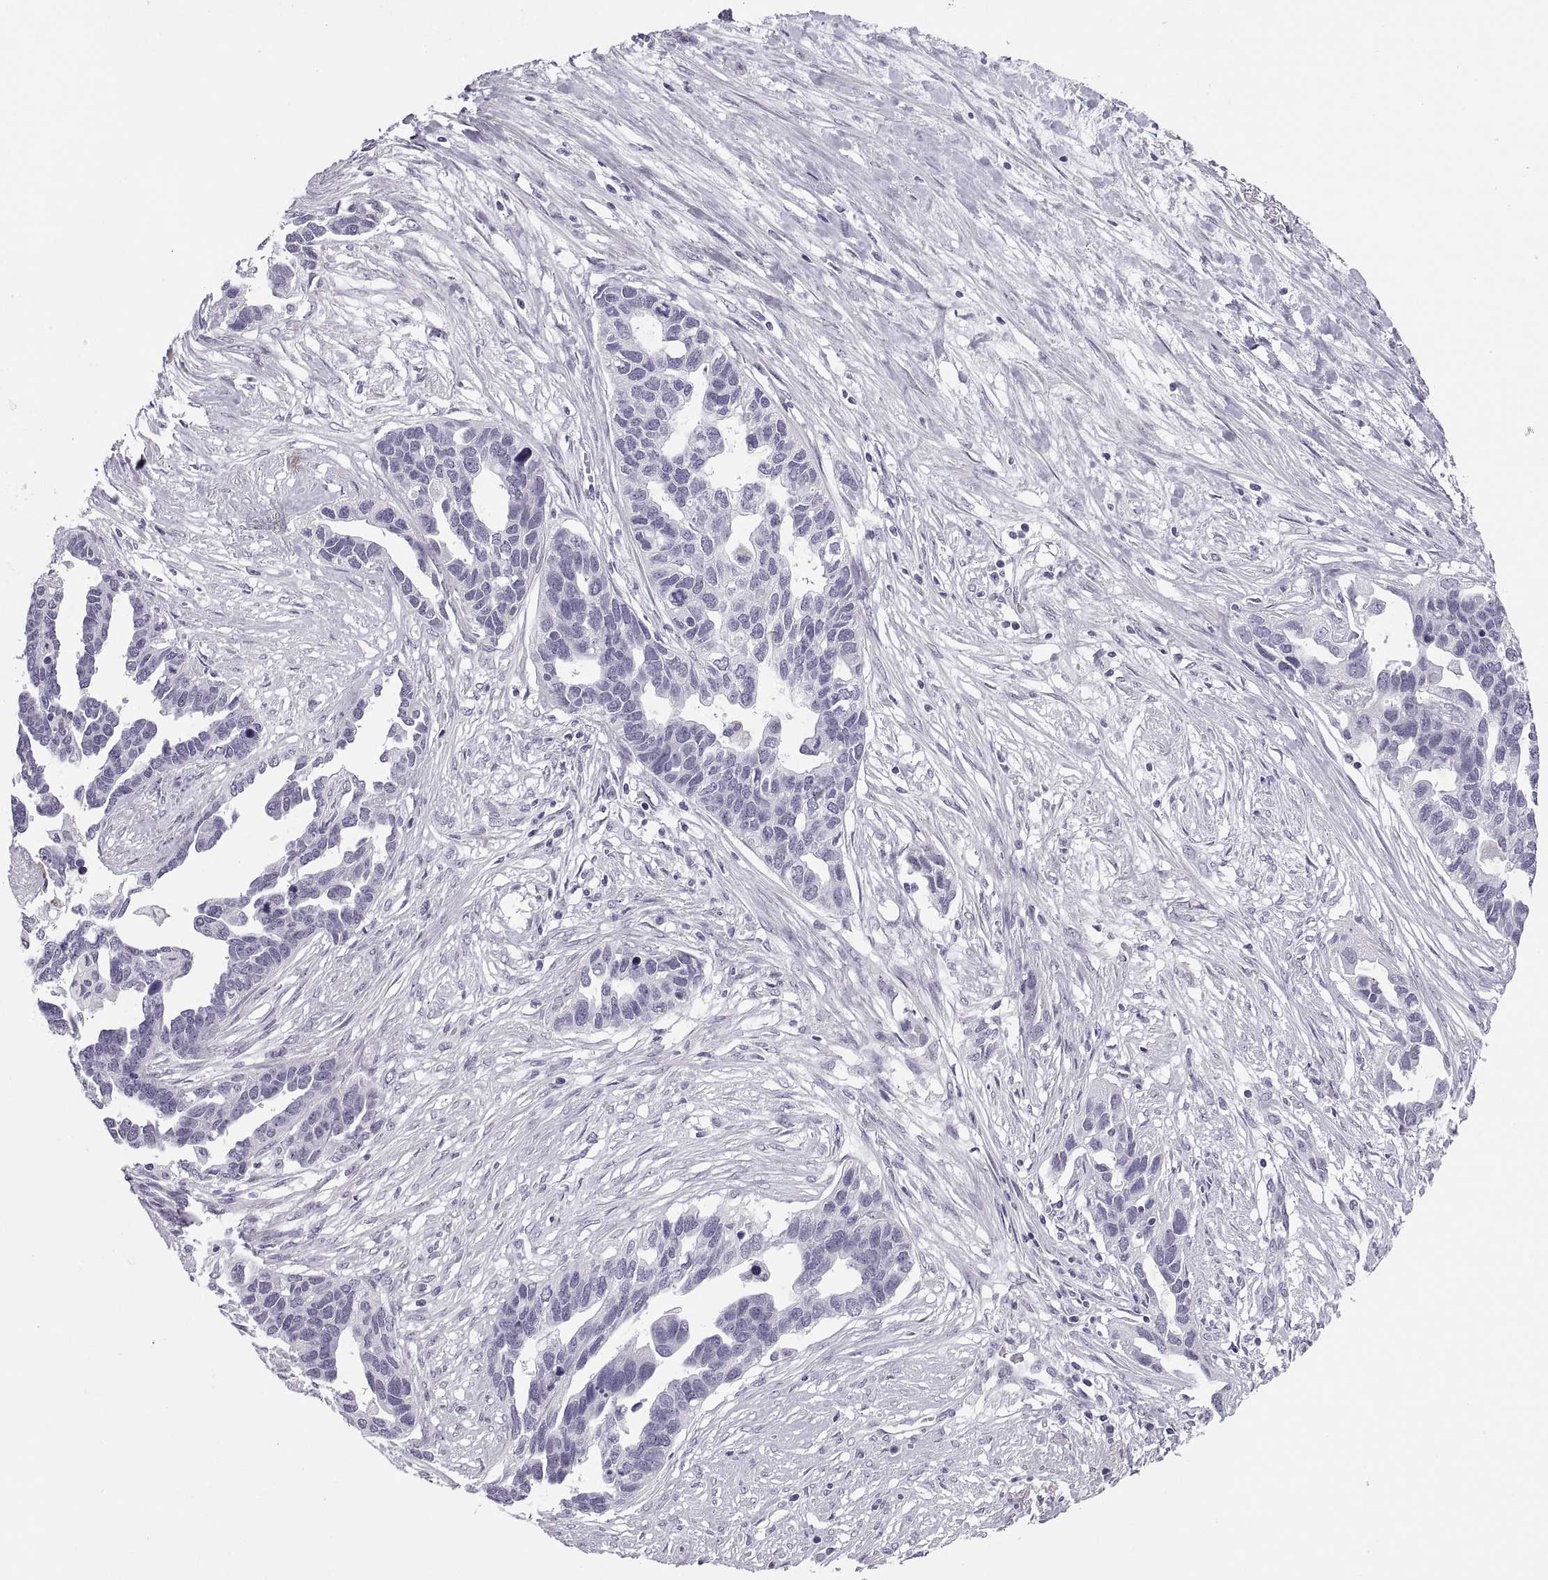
{"staining": {"intensity": "negative", "quantity": "none", "location": "none"}, "tissue": "ovarian cancer", "cell_type": "Tumor cells", "image_type": "cancer", "snomed": [{"axis": "morphology", "description": "Cystadenocarcinoma, serous, NOS"}, {"axis": "topography", "description": "Ovary"}], "caption": "Serous cystadenocarcinoma (ovarian) was stained to show a protein in brown. There is no significant expression in tumor cells.", "gene": "C3orf22", "patient": {"sex": "female", "age": 54}}